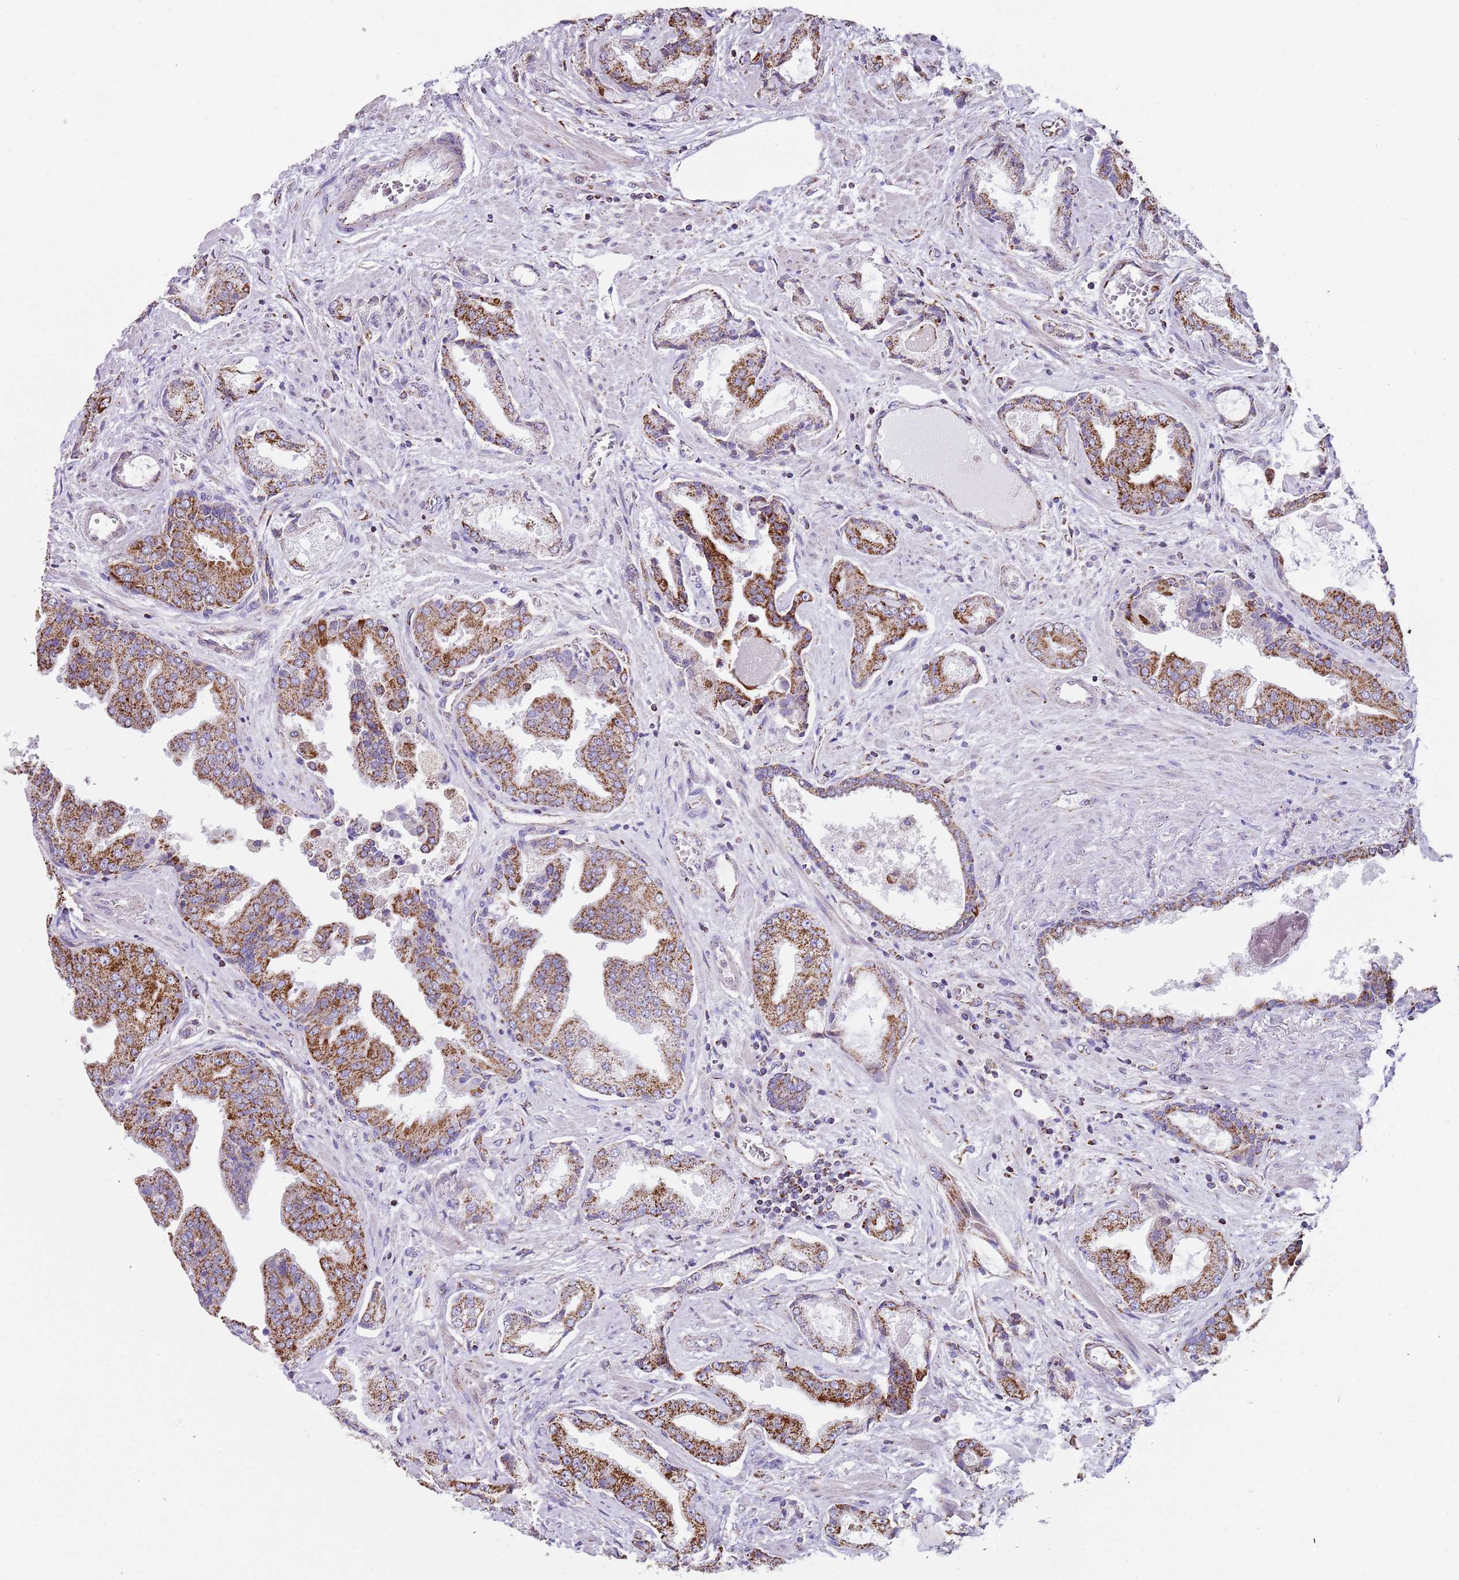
{"staining": {"intensity": "strong", "quantity": ">75%", "location": "cytoplasmic/membranous"}, "tissue": "prostate cancer", "cell_type": "Tumor cells", "image_type": "cancer", "snomed": [{"axis": "morphology", "description": "Adenocarcinoma, High grade"}, {"axis": "topography", "description": "Prostate"}], "caption": "Protein expression analysis of prostate cancer exhibits strong cytoplasmic/membranous staining in about >75% of tumor cells.", "gene": "TTLL1", "patient": {"sex": "male", "age": 68}}